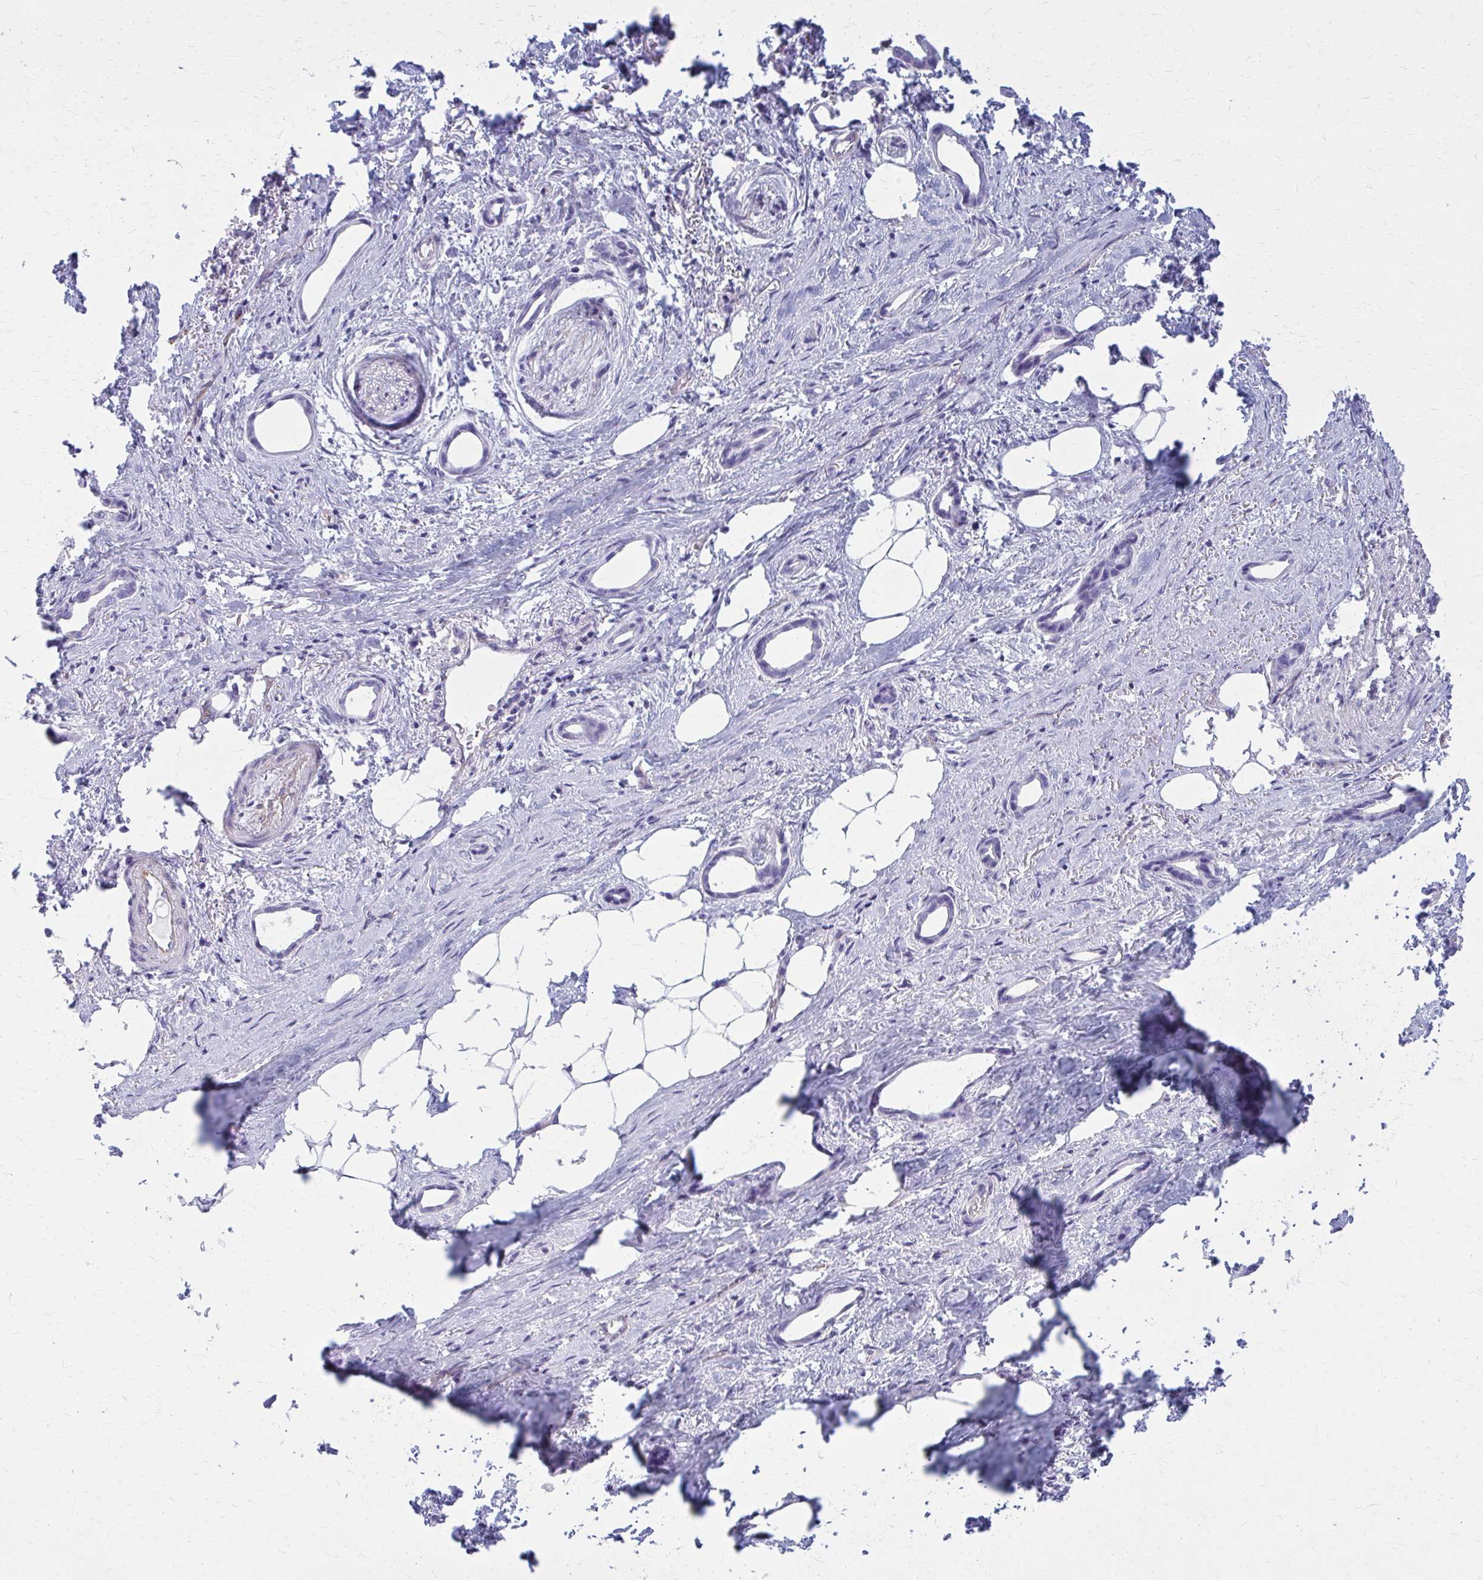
{"staining": {"intensity": "negative", "quantity": "none", "location": "none"}, "tissue": "stomach cancer", "cell_type": "Tumor cells", "image_type": "cancer", "snomed": [{"axis": "morphology", "description": "Adenocarcinoma, NOS"}, {"axis": "topography", "description": "Stomach, upper"}], "caption": "Immunohistochemistry (IHC) micrograph of neoplastic tissue: human stomach cancer (adenocarcinoma) stained with DAB demonstrates no significant protein positivity in tumor cells.", "gene": "GFAP", "patient": {"sex": "male", "age": 62}}